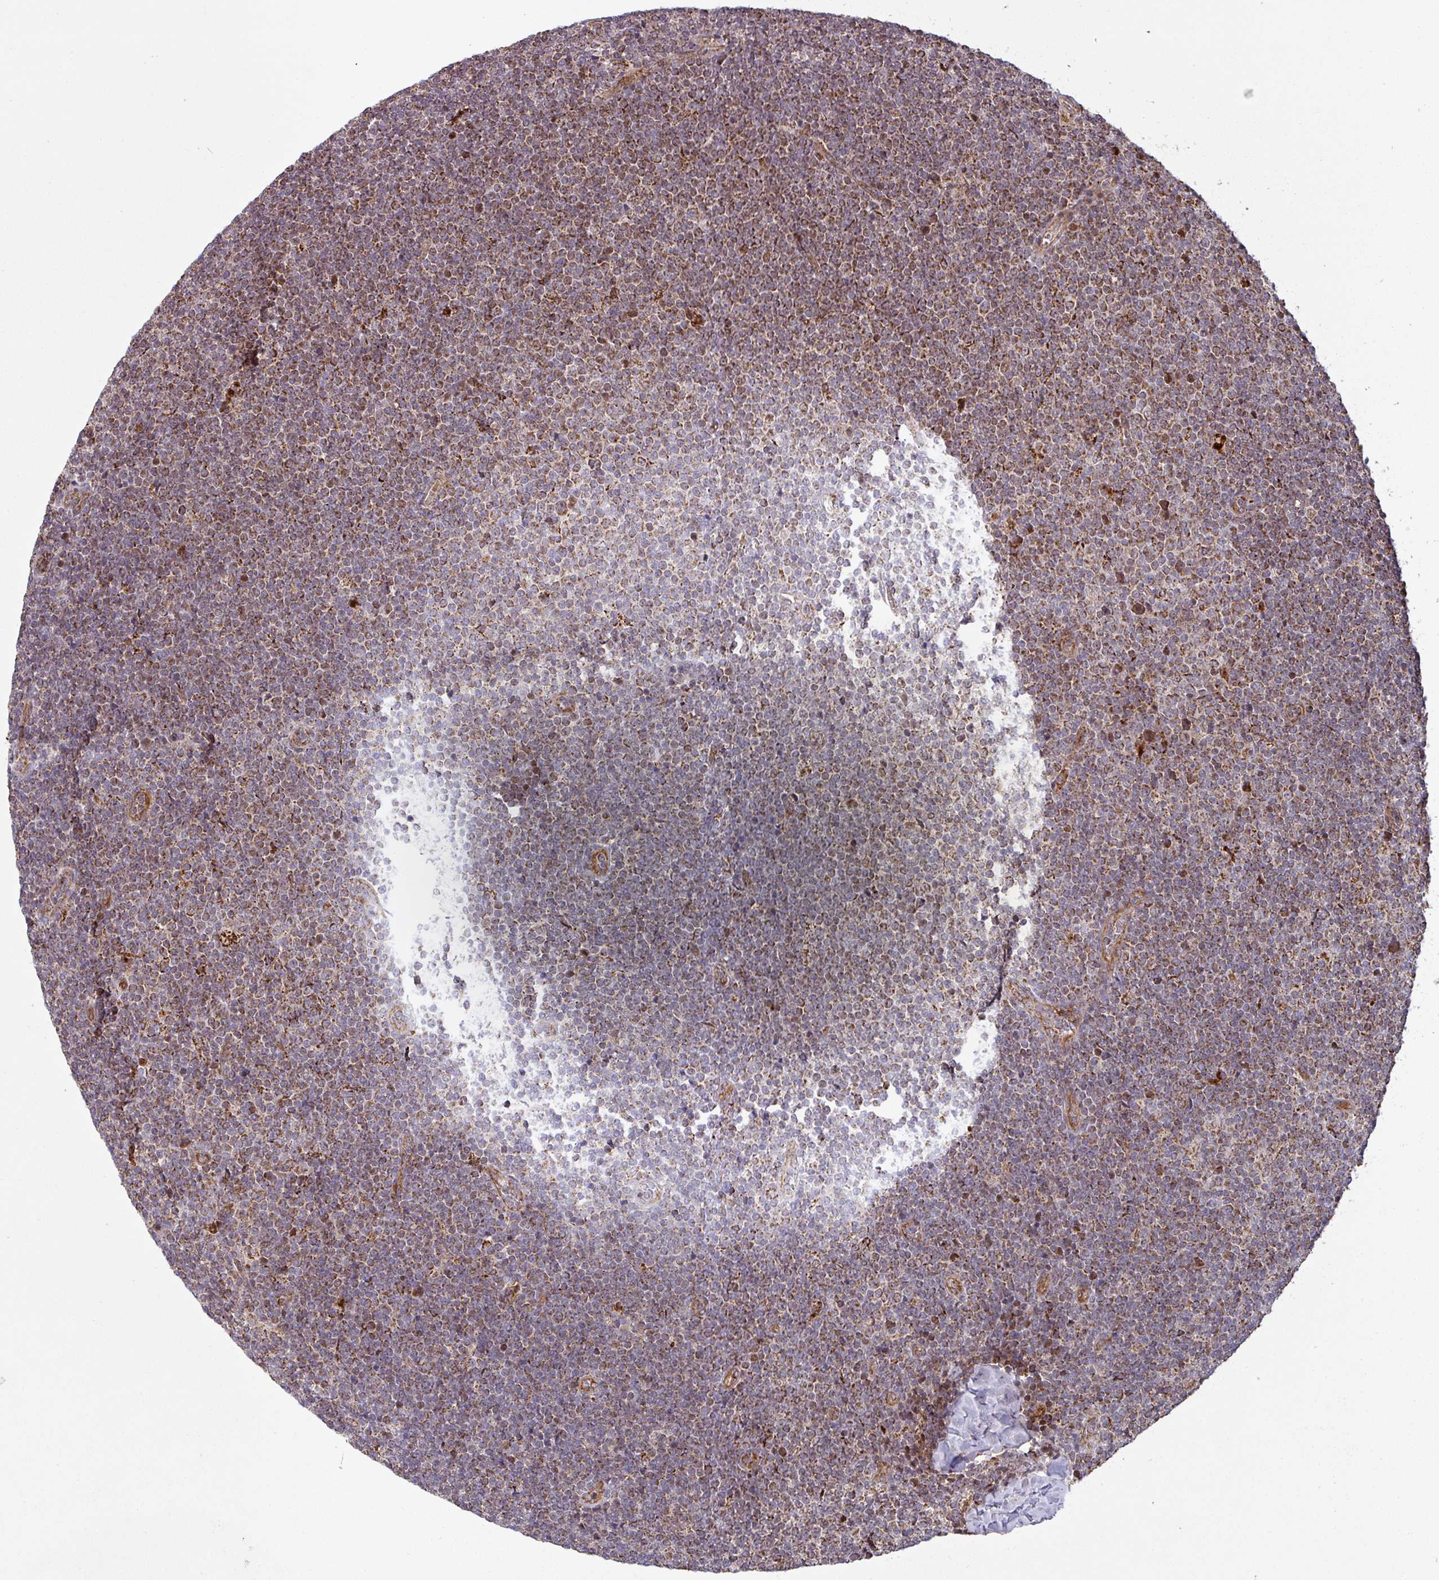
{"staining": {"intensity": "strong", "quantity": ">75%", "location": "cytoplasmic/membranous"}, "tissue": "lymphoma", "cell_type": "Tumor cells", "image_type": "cancer", "snomed": [{"axis": "morphology", "description": "Malignant lymphoma, non-Hodgkin's type, Low grade"}, {"axis": "topography", "description": "Lymph node"}], "caption": "Brown immunohistochemical staining in human low-grade malignant lymphoma, non-Hodgkin's type reveals strong cytoplasmic/membranous positivity in approximately >75% of tumor cells.", "gene": "GPD2", "patient": {"sex": "male", "age": 48}}